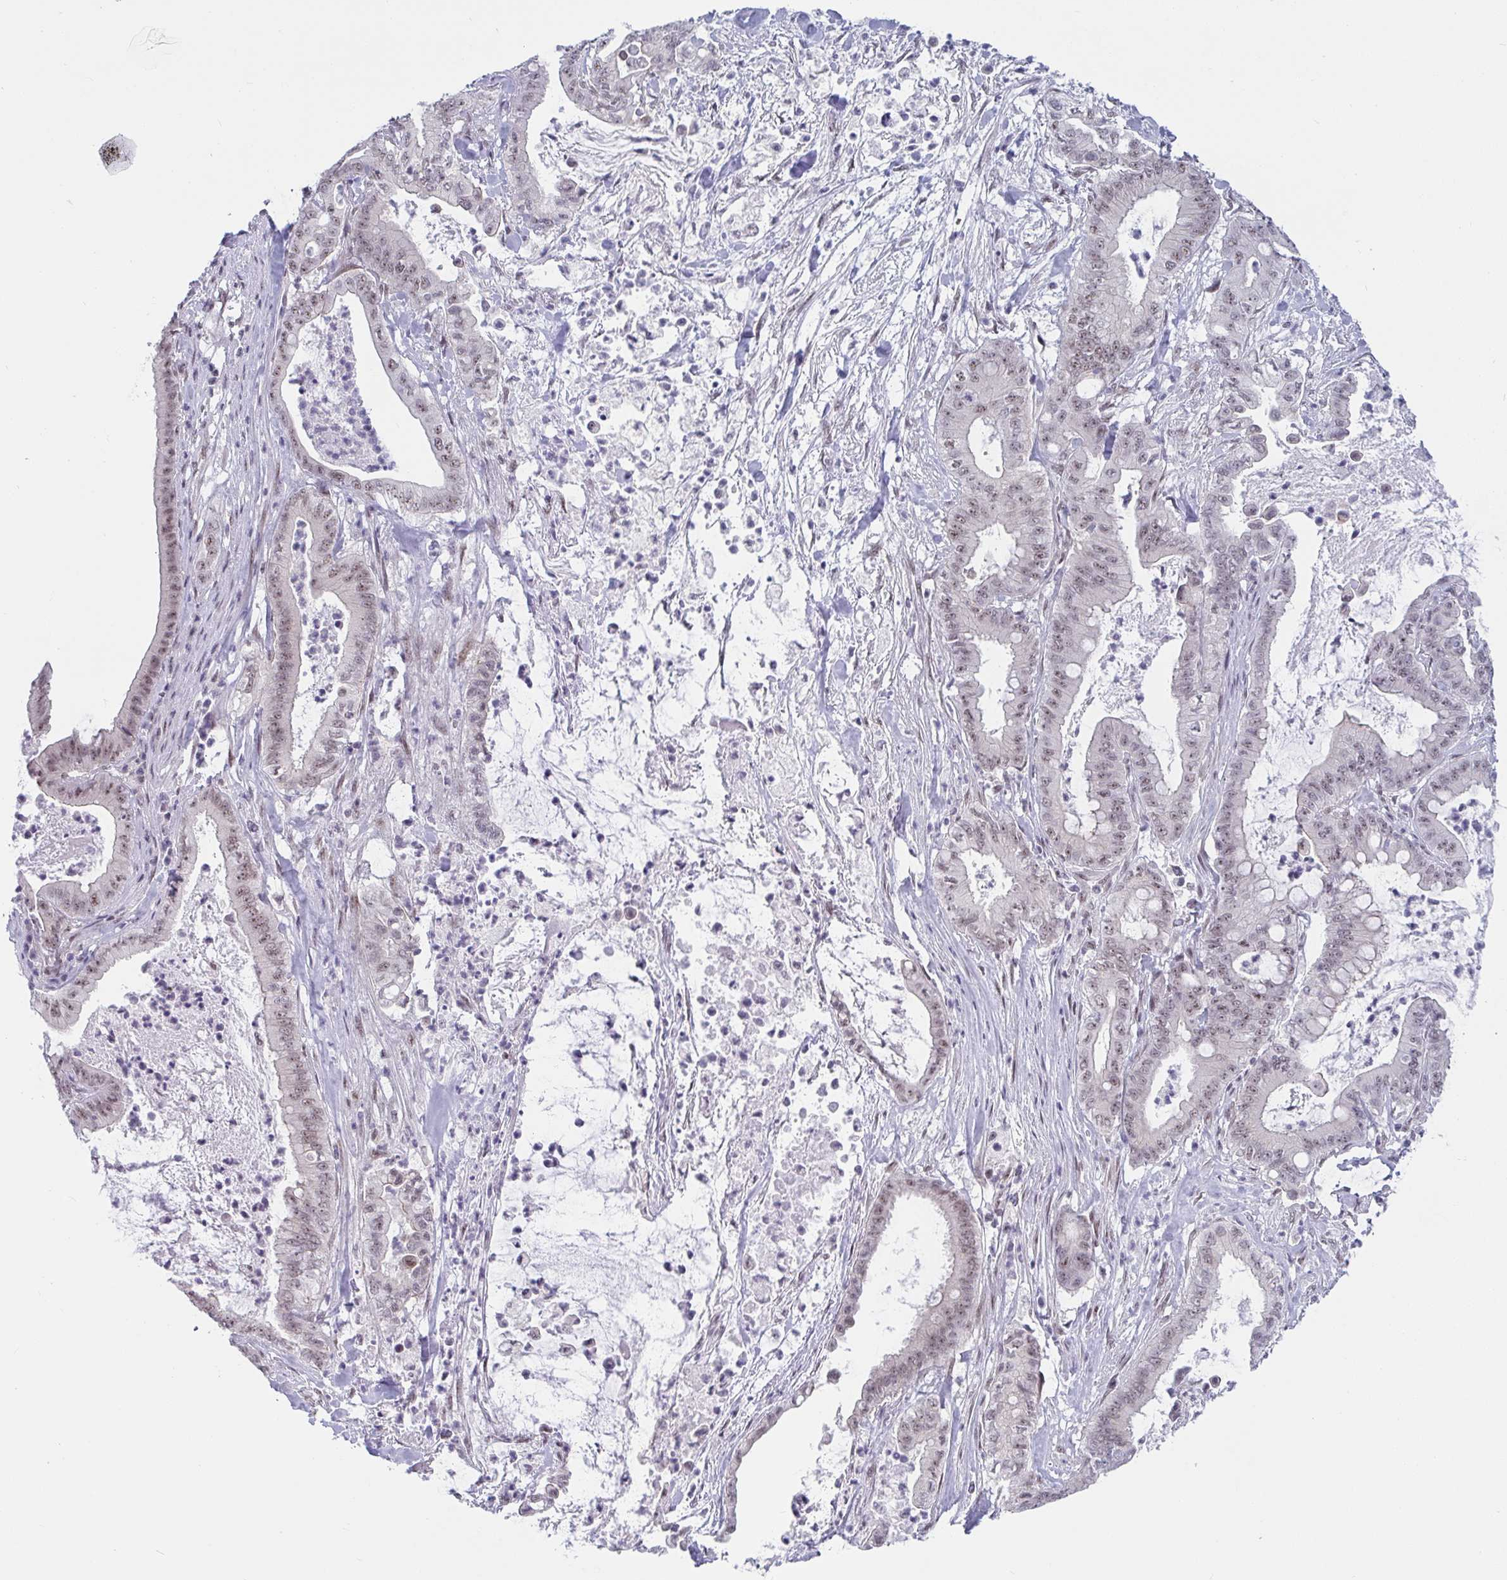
{"staining": {"intensity": "weak", "quantity": "25%-75%", "location": "nuclear"}, "tissue": "pancreatic cancer", "cell_type": "Tumor cells", "image_type": "cancer", "snomed": [{"axis": "morphology", "description": "Adenocarcinoma, NOS"}, {"axis": "topography", "description": "Pancreas"}], "caption": "This photomicrograph reveals pancreatic adenocarcinoma stained with immunohistochemistry (IHC) to label a protein in brown. The nuclear of tumor cells show weak positivity for the protein. Nuclei are counter-stained blue.", "gene": "PRR14", "patient": {"sex": "male", "age": 71}}